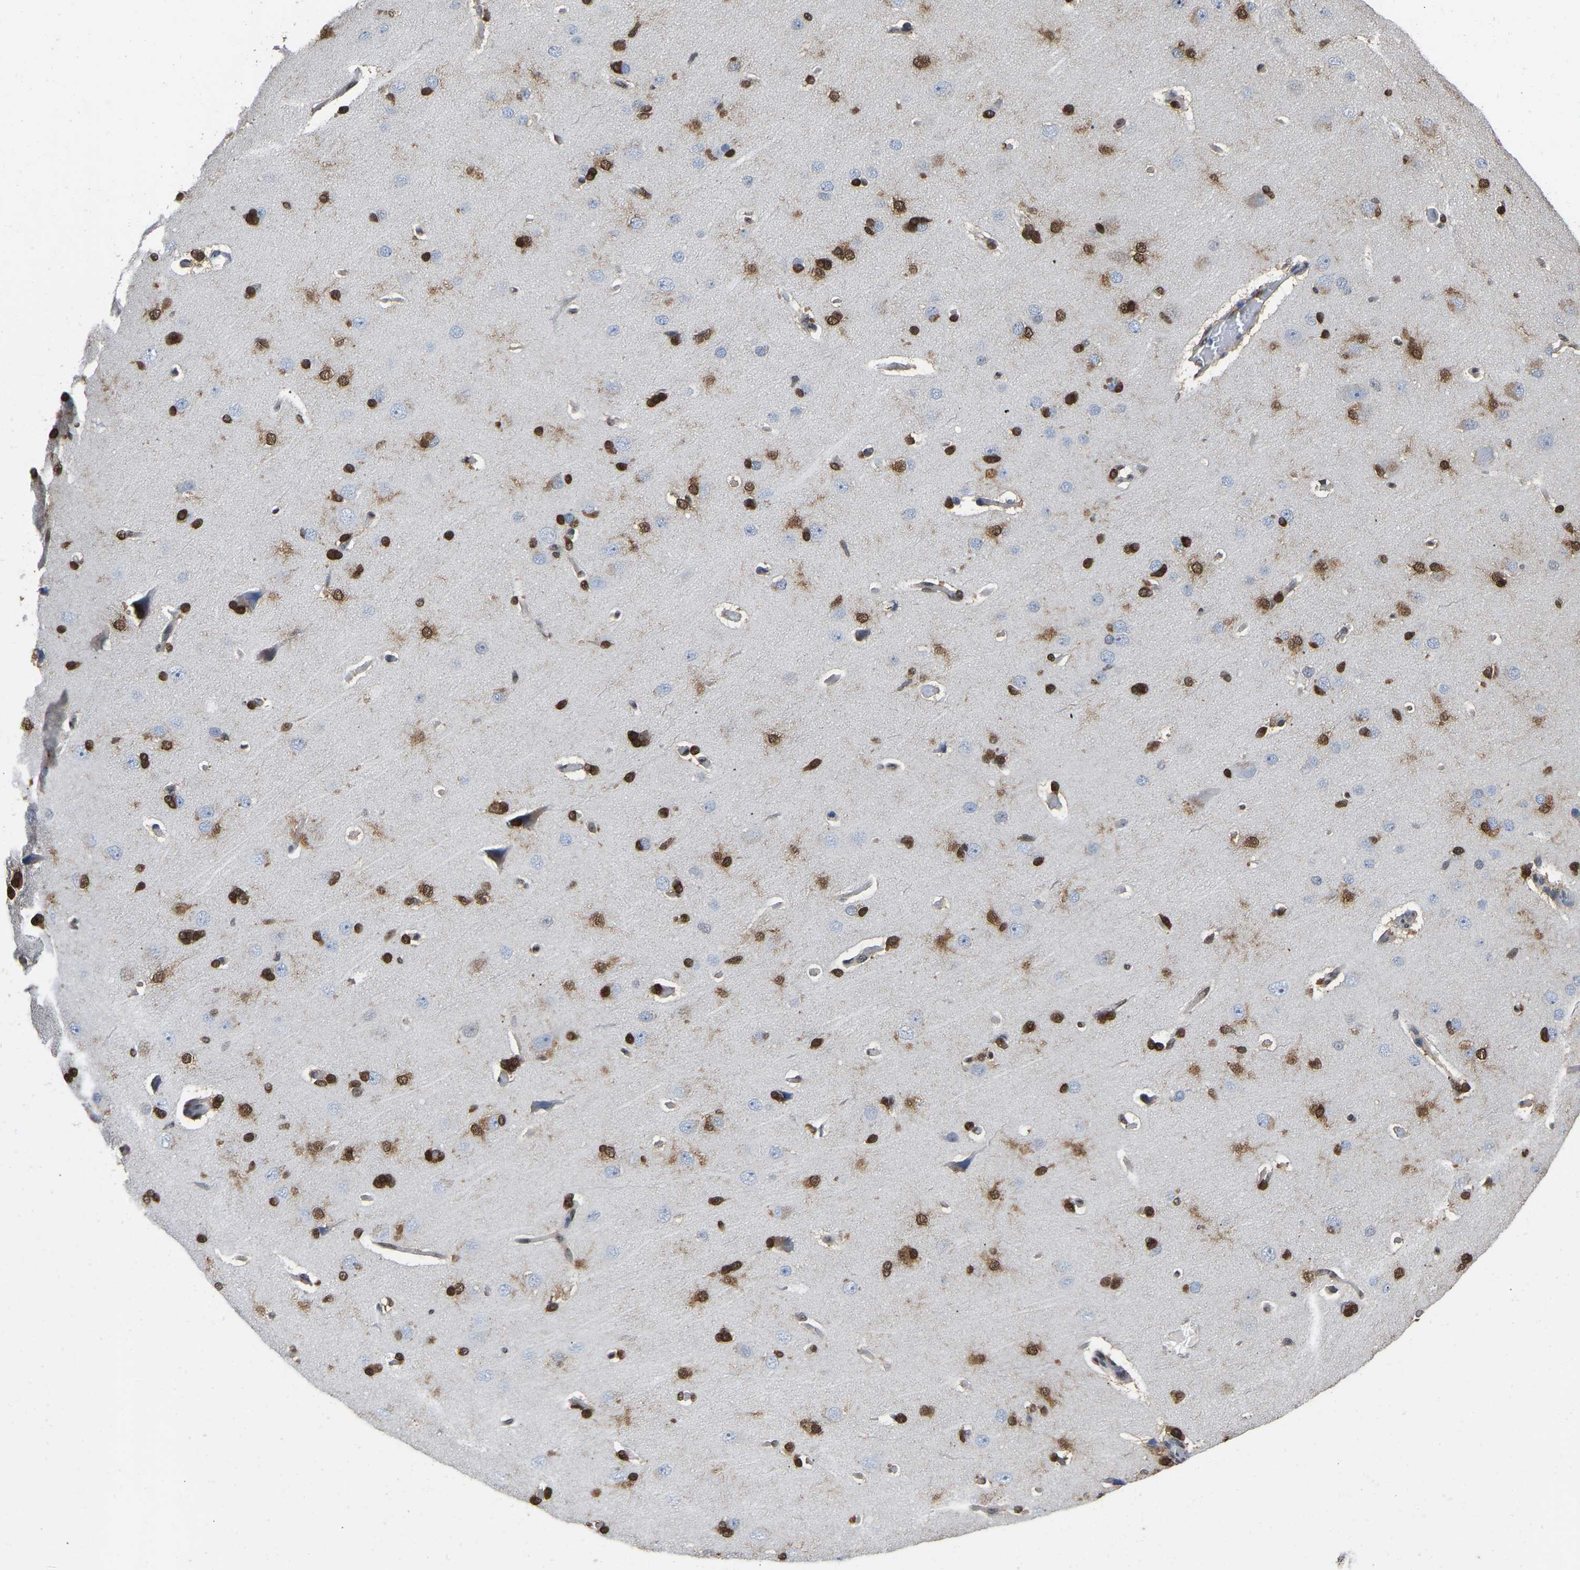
{"staining": {"intensity": "negative", "quantity": "none", "location": "none"}, "tissue": "cerebral cortex", "cell_type": "Endothelial cells", "image_type": "normal", "snomed": [{"axis": "morphology", "description": "Normal tissue, NOS"}, {"axis": "topography", "description": "Cerebral cortex"}], "caption": "IHC photomicrograph of normal cerebral cortex: cerebral cortex stained with DAB reveals no significant protein staining in endothelial cells.", "gene": "QKI", "patient": {"sex": "male", "age": 62}}